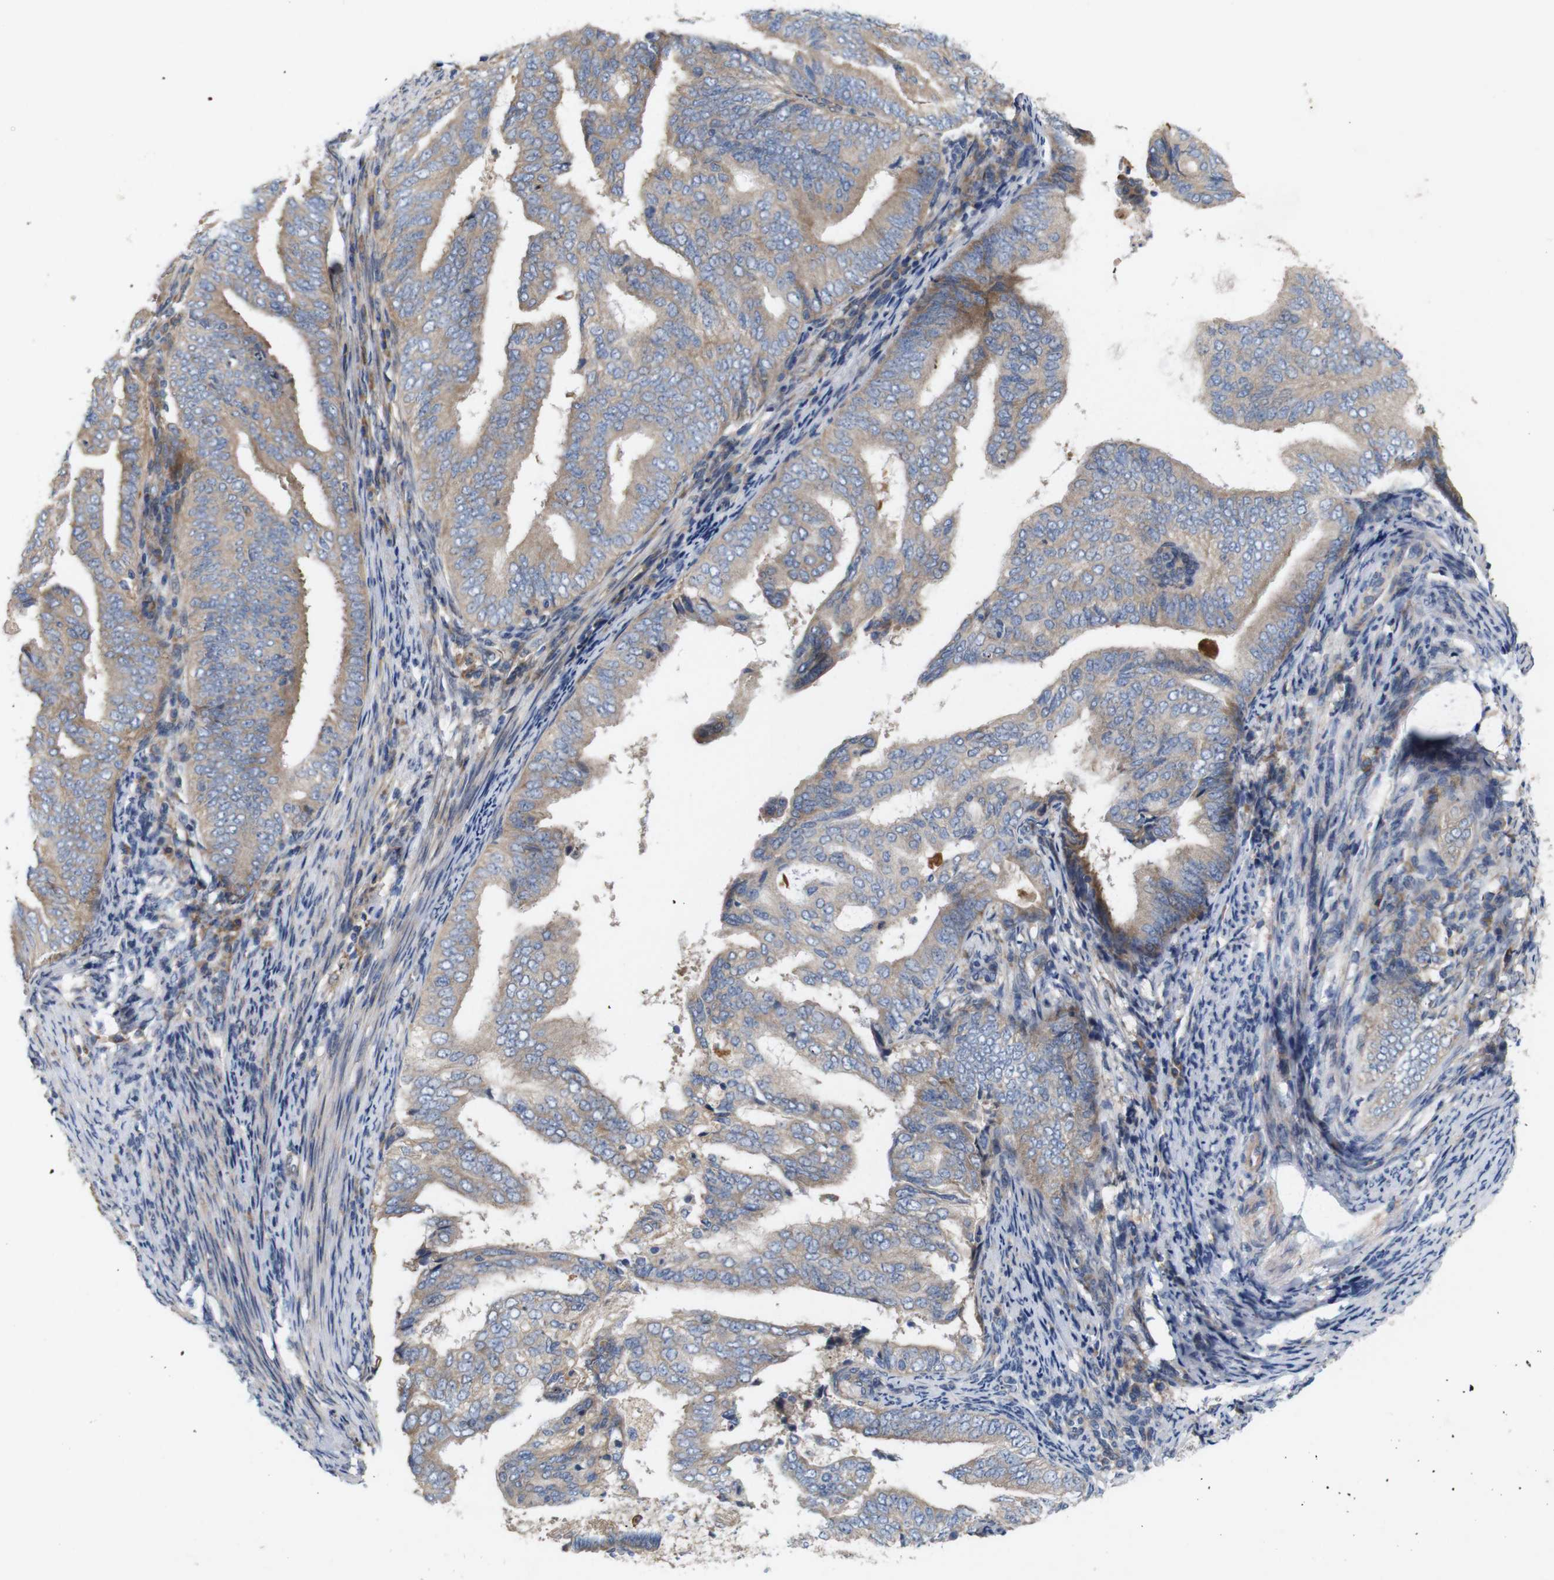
{"staining": {"intensity": "weak", "quantity": ">75%", "location": "cytoplasmic/membranous"}, "tissue": "endometrial cancer", "cell_type": "Tumor cells", "image_type": "cancer", "snomed": [{"axis": "morphology", "description": "Adenocarcinoma, NOS"}, {"axis": "topography", "description": "Endometrium"}], "caption": "Human endometrial cancer stained for a protein (brown) exhibits weak cytoplasmic/membranous positive staining in about >75% of tumor cells.", "gene": "SIGLEC8", "patient": {"sex": "female", "age": 58}}